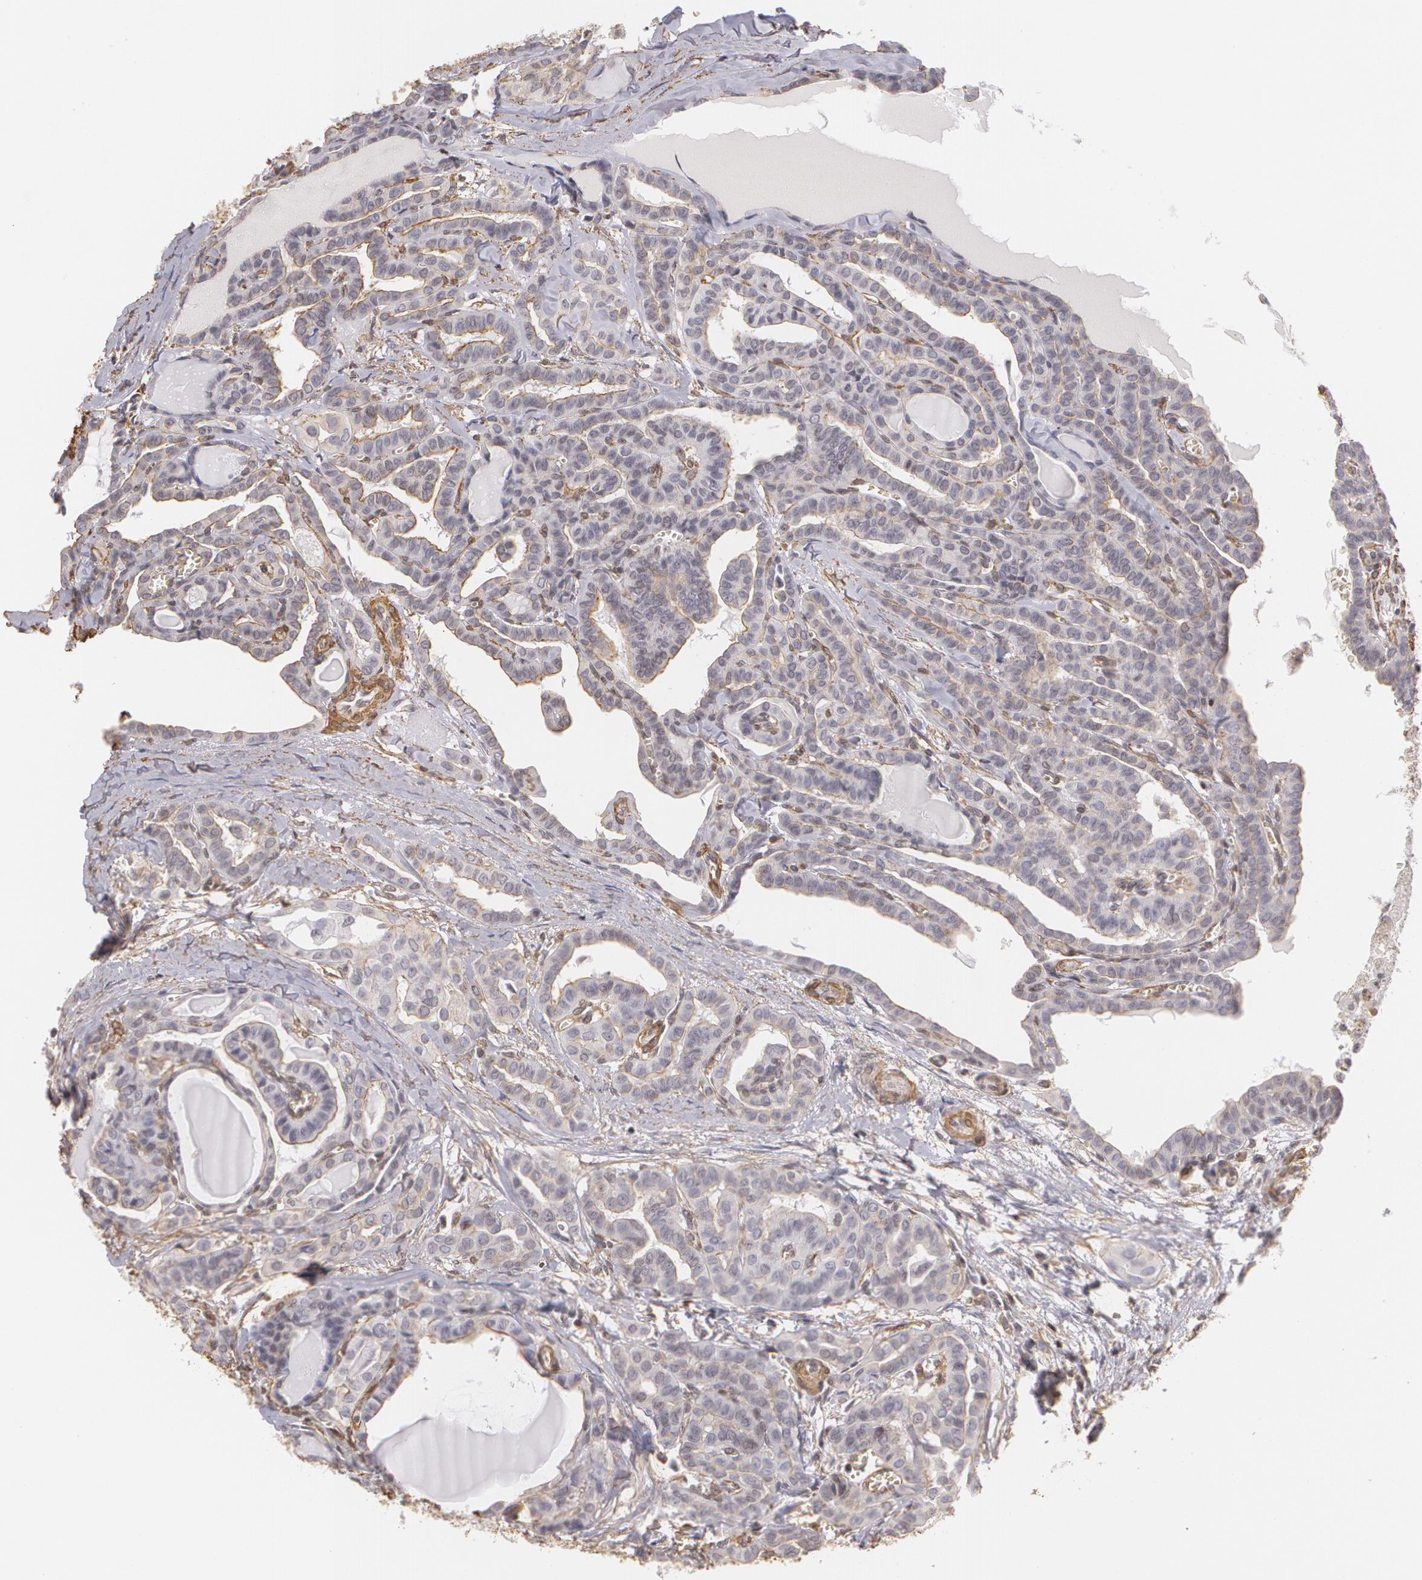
{"staining": {"intensity": "weak", "quantity": "25%-75%", "location": "cytoplasmic/membranous"}, "tissue": "thyroid cancer", "cell_type": "Tumor cells", "image_type": "cancer", "snomed": [{"axis": "morphology", "description": "Carcinoma, NOS"}, {"axis": "topography", "description": "Thyroid gland"}], "caption": "Immunohistochemical staining of thyroid carcinoma shows low levels of weak cytoplasmic/membranous staining in about 25%-75% of tumor cells.", "gene": "VAMP1", "patient": {"sex": "female", "age": 91}}